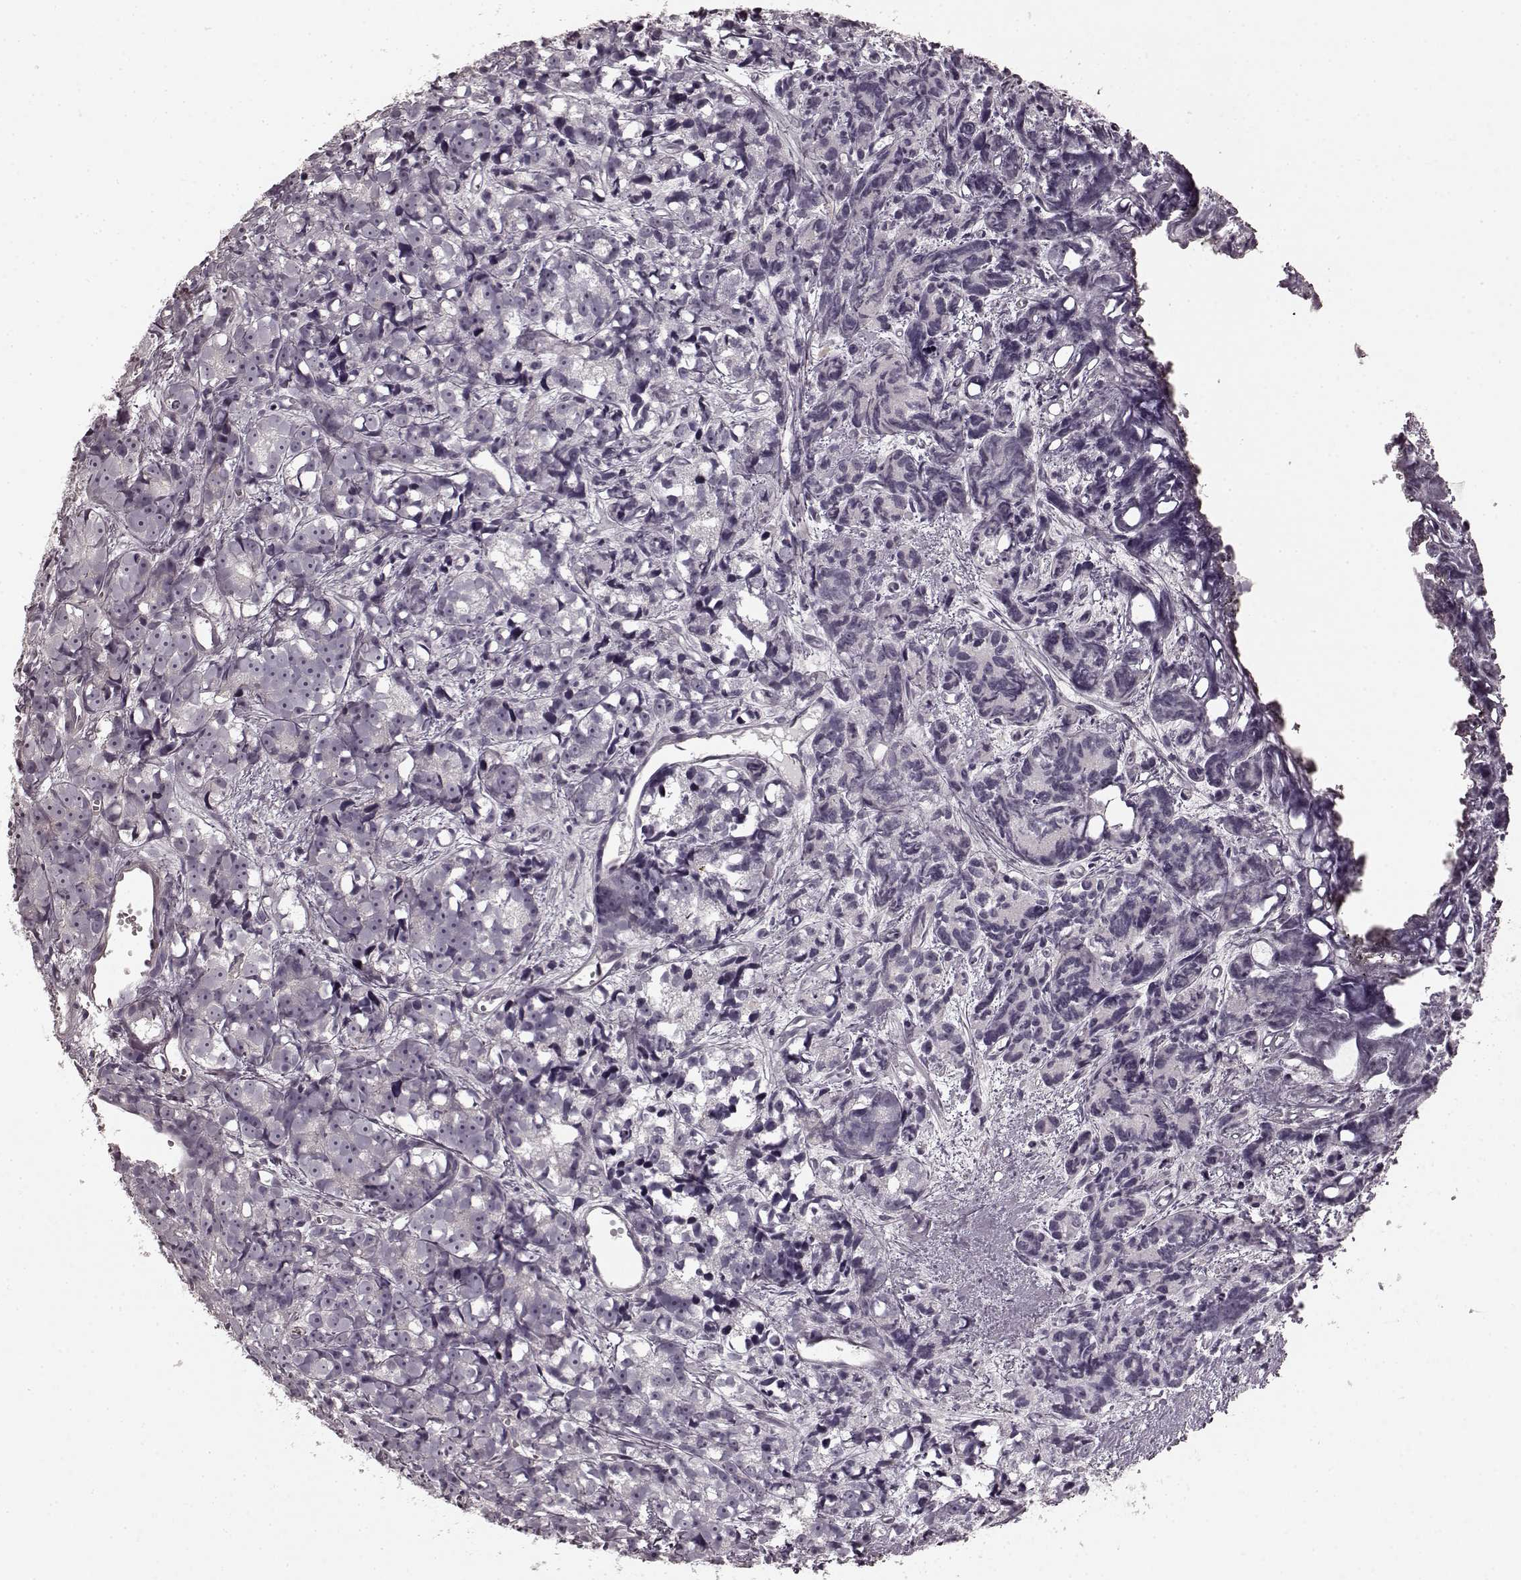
{"staining": {"intensity": "negative", "quantity": "none", "location": "none"}, "tissue": "prostate cancer", "cell_type": "Tumor cells", "image_type": "cancer", "snomed": [{"axis": "morphology", "description": "Adenocarcinoma, High grade"}, {"axis": "topography", "description": "Prostate"}], "caption": "Immunohistochemistry (IHC) of human prostate cancer exhibits no expression in tumor cells. (IHC, brightfield microscopy, high magnification).", "gene": "PRKCE", "patient": {"sex": "male", "age": 77}}